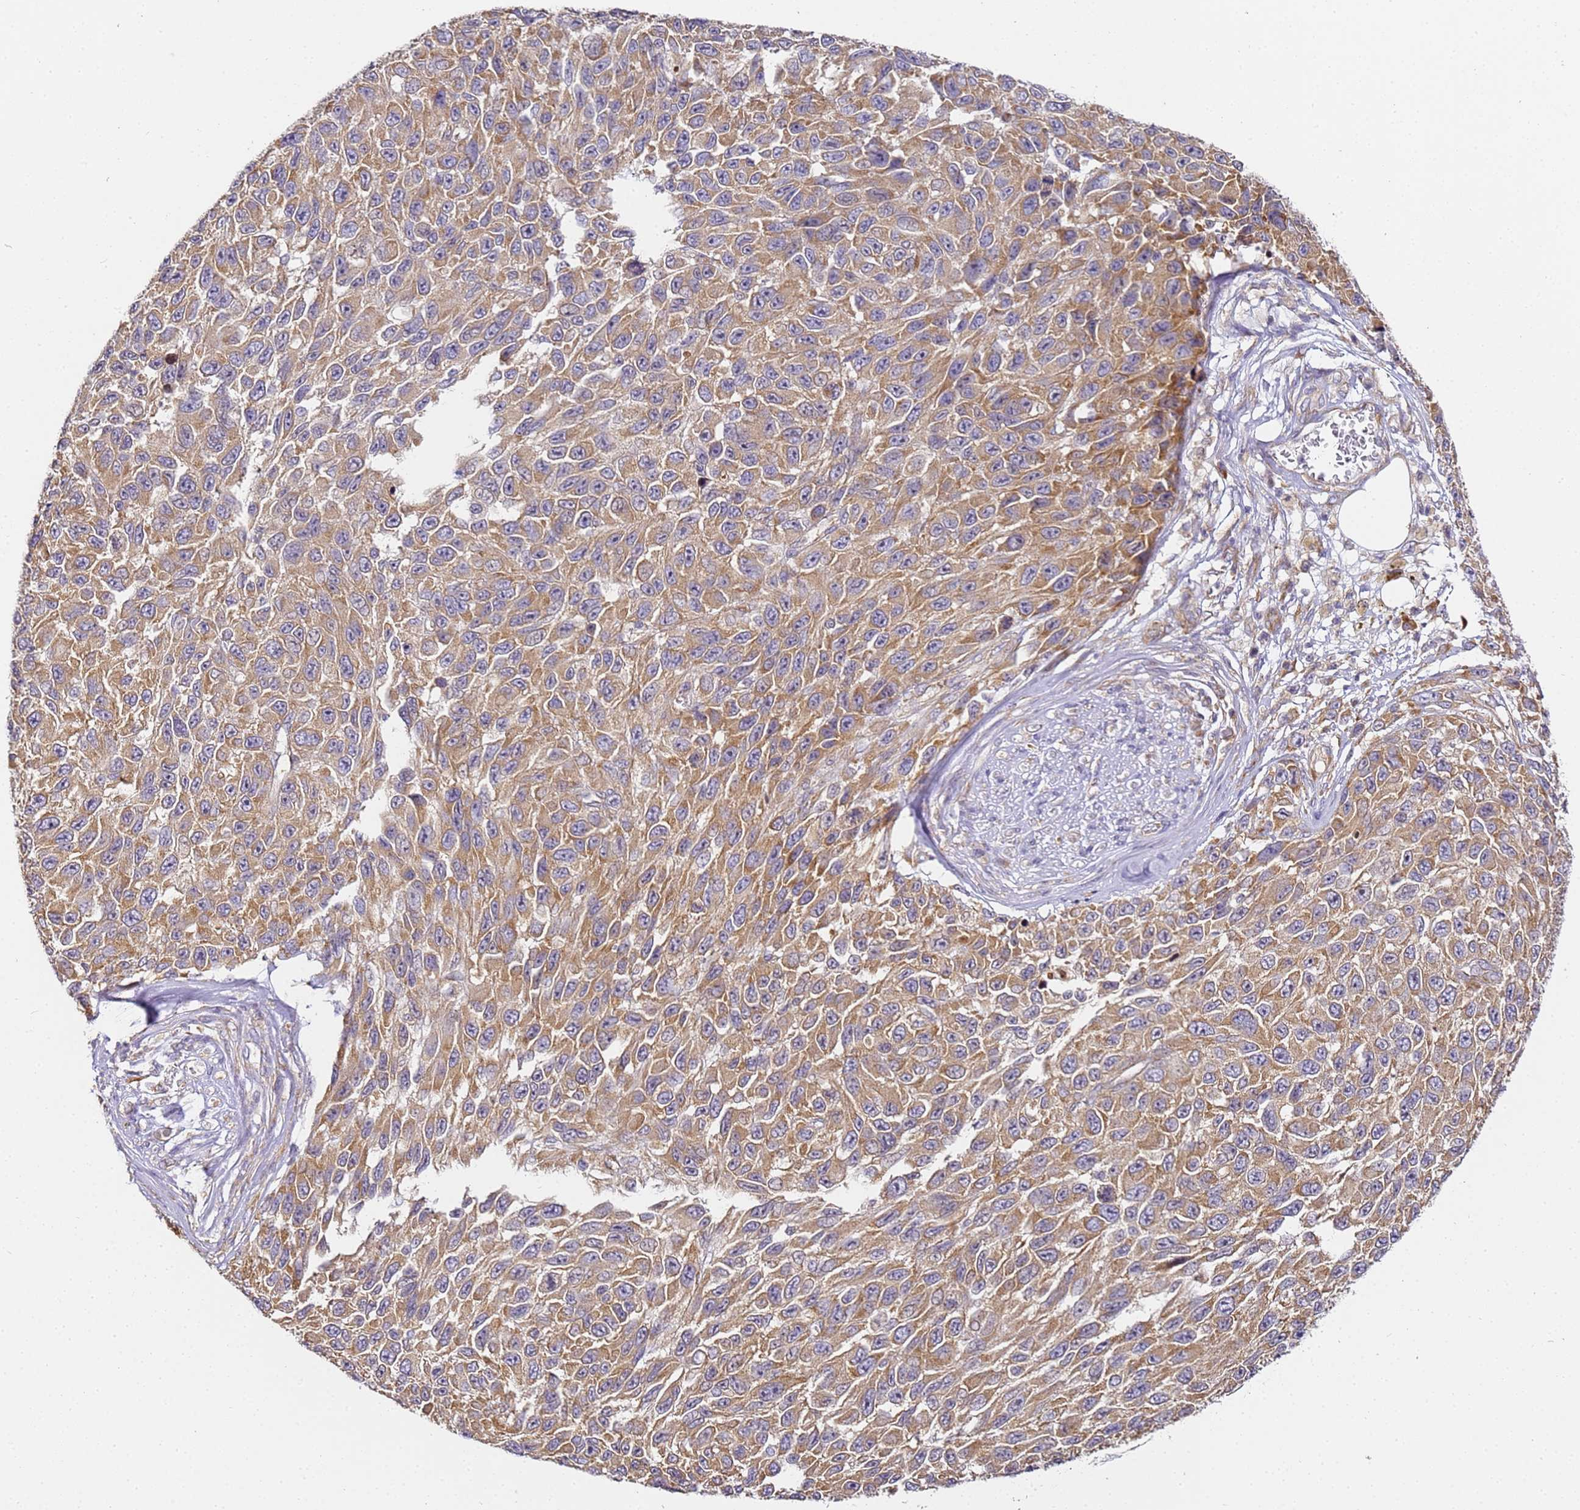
{"staining": {"intensity": "moderate", "quantity": ">75%", "location": "cytoplasmic/membranous"}, "tissue": "melanoma", "cell_type": "Tumor cells", "image_type": "cancer", "snomed": [{"axis": "morphology", "description": "Normal tissue, NOS"}, {"axis": "morphology", "description": "Malignant melanoma, NOS"}, {"axis": "topography", "description": "Skin"}], "caption": "IHC photomicrograph of human melanoma stained for a protein (brown), which shows medium levels of moderate cytoplasmic/membranous staining in approximately >75% of tumor cells.", "gene": "RPL13A", "patient": {"sex": "female", "age": 96}}